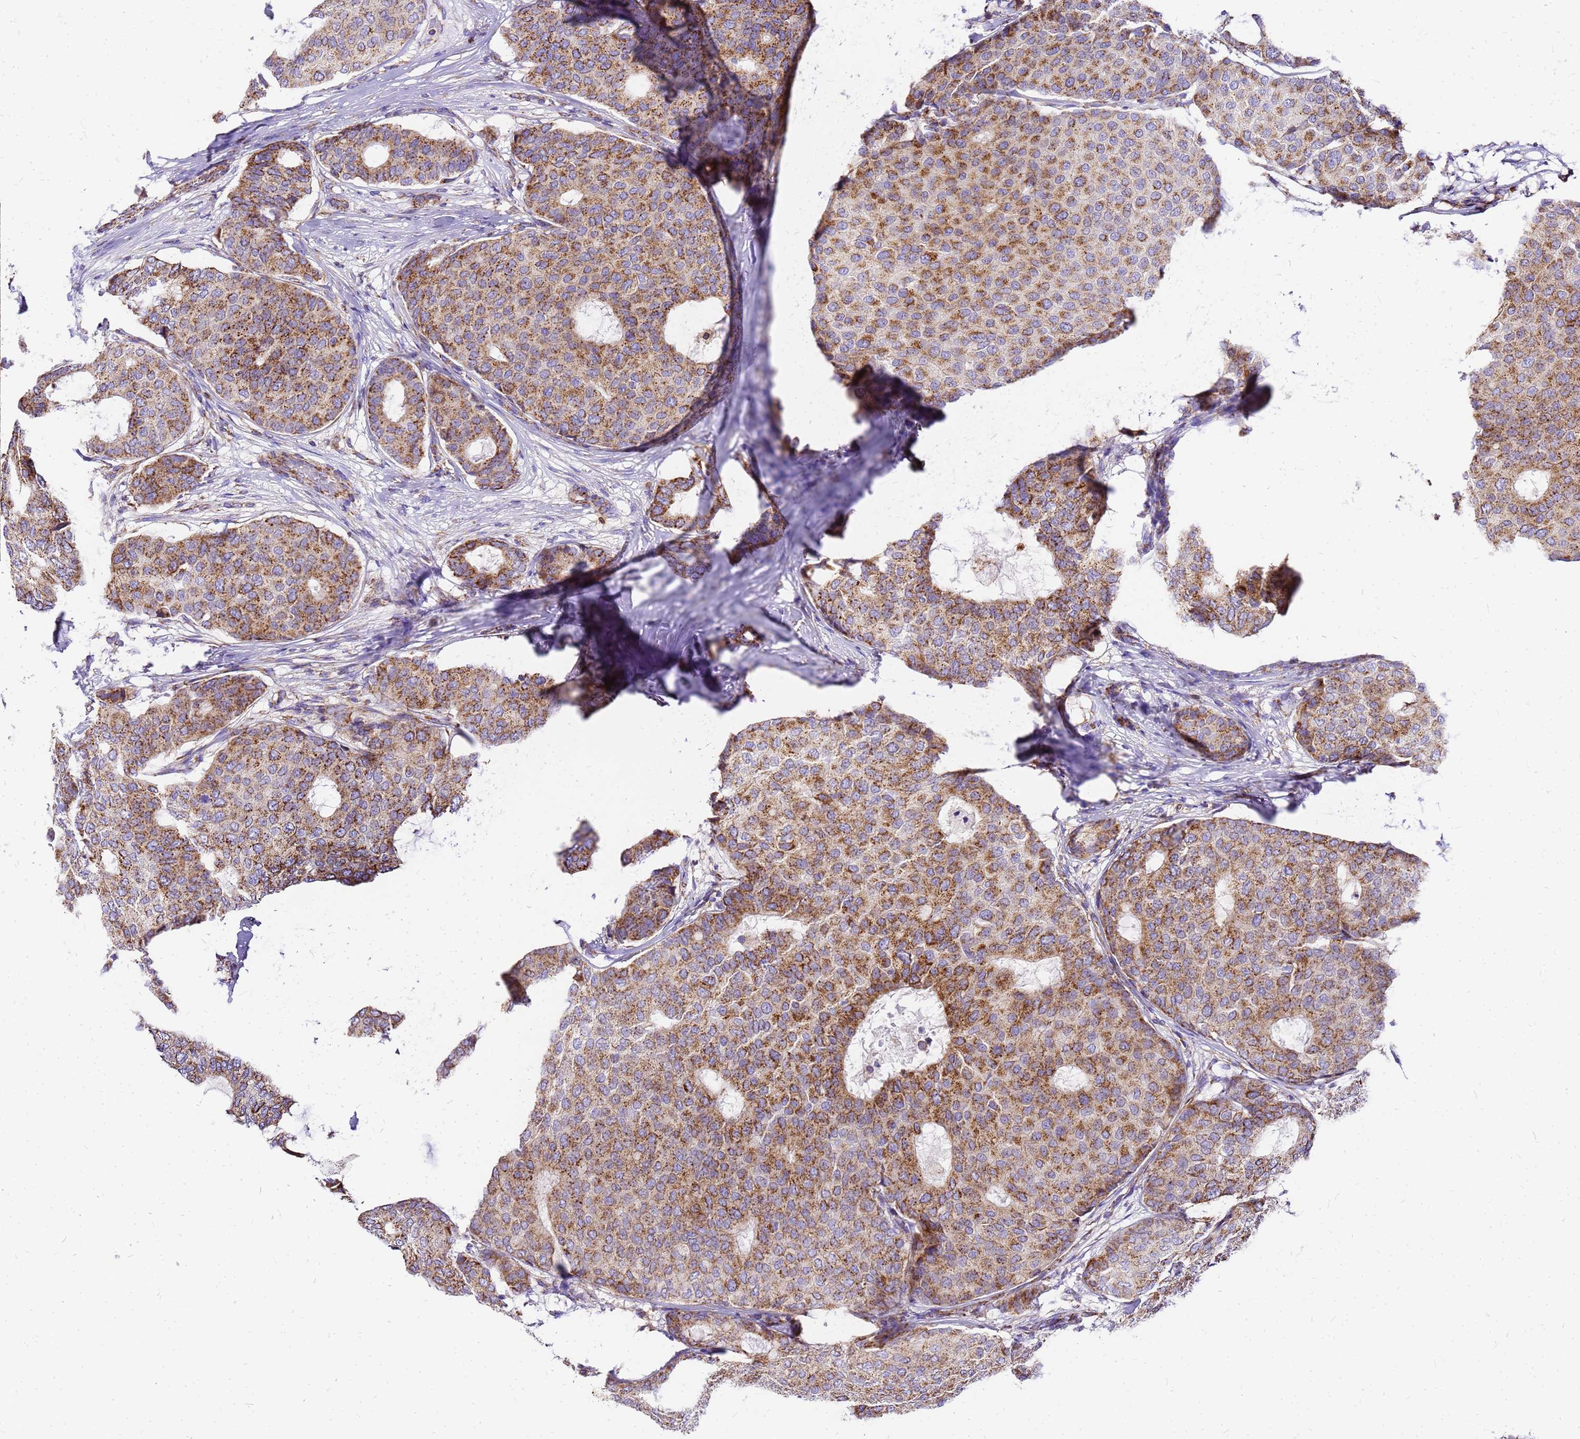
{"staining": {"intensity": "moderate", "quantity": ">75%", "location": "cytoplasmic/membranous"}, "tissue": "breast cancer", "cell_type": "Tumor cells", "image_type": "cancer", "snomed": [{"axis": "morphology", "description": "Duct carcinoma"}, {"axis": "topography", "description": "Breast"}], "caption": "Moderate cytoplasmic/membranous expression is seen in approximately >75% of tumor cells in infiltrating ductal carcinoma (breast).", "gene": "MRPS26", "patient": {"sex": "female", "age": 75}}